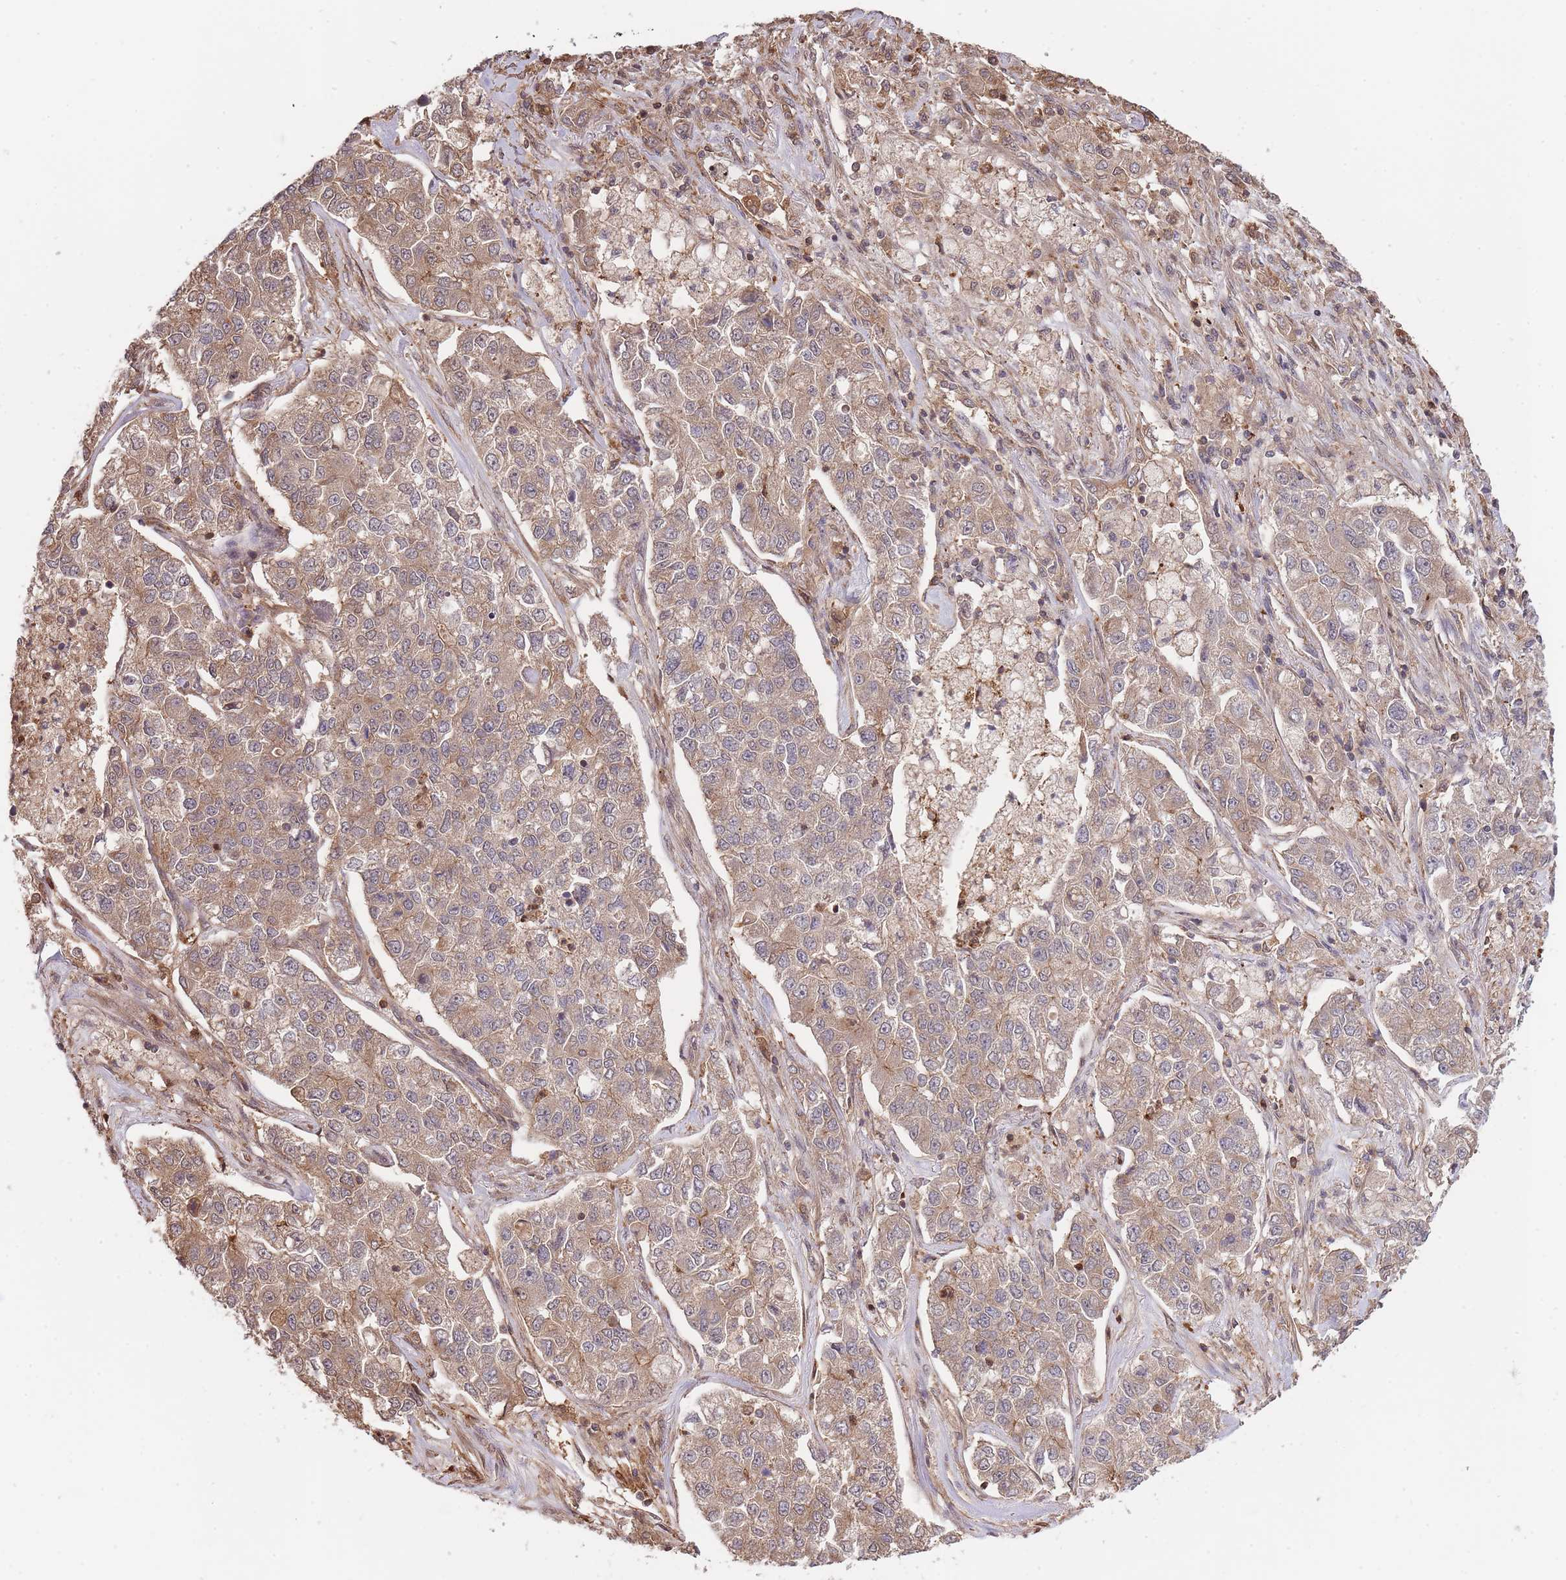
{"staining": {"intensity": "weak", "quantity": ">75%", "location": "cytoplasmic/membranous"}, "tissue": "lung cancer", "cell_type": "Tumor cells", "image_type": "cancer", "snomed": [{"axis": "morphology", "description": "Adenocarcinoma, NOS"}, {"axis": "topography", "description": "Lung"}], "caption": "Adenocarcinoma (lung) stained with DAB IHC exhibits low levels of weak cytoplasmic/membranous staining in approximately >75% of tumor cells.", "gene": "ZNF304", "patient": {"sex": "male", "age": 49}}